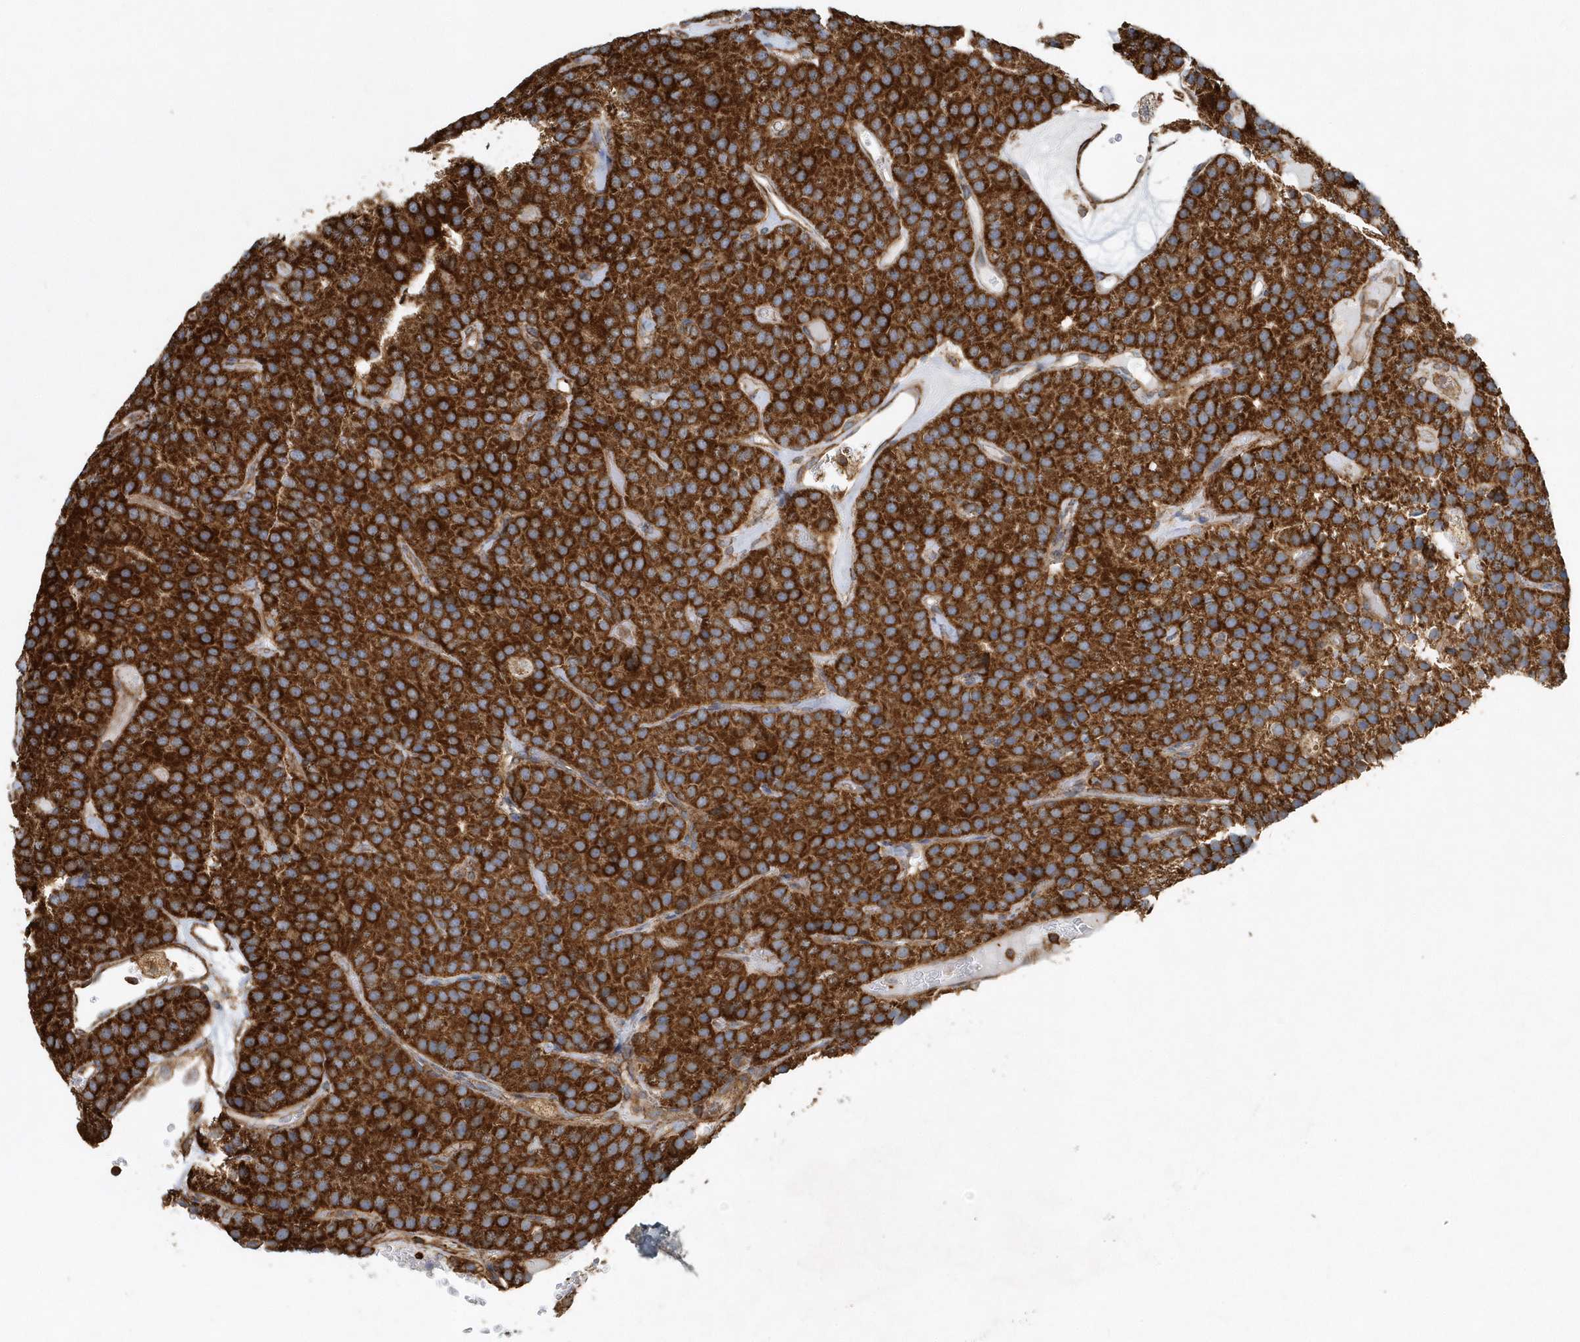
{"staining": {"intensity": "strong", "quantity": ">75%", "location": "cytoplasmic/membranous"}, "tissue": "parathyroid gland", "cell_type": "Glandular cells", "image_type": "normal", "snomed": [{"axis": "morphology", "description": "Normal tissue, NOS"}, {"axis": "morphology", "description": "Adenoma, NOS"}, {"axis": "topography", "description": "Parathyroid gland"}], "caption": "DAB (3,3'-diaminobenzidine) immunohistochemical staining of normal parathyroid gland displays strong cytoplasmic/membranous protein expression in about >75% of glandular cells. The staining was performed using DAB (3,3'-diaminobenzidine), with brown indicating positive protein expression. Nuclei are stained blue with hematoxylin.", "gene": "MMUT", "patient": {"sex": "female", "age": 86}}